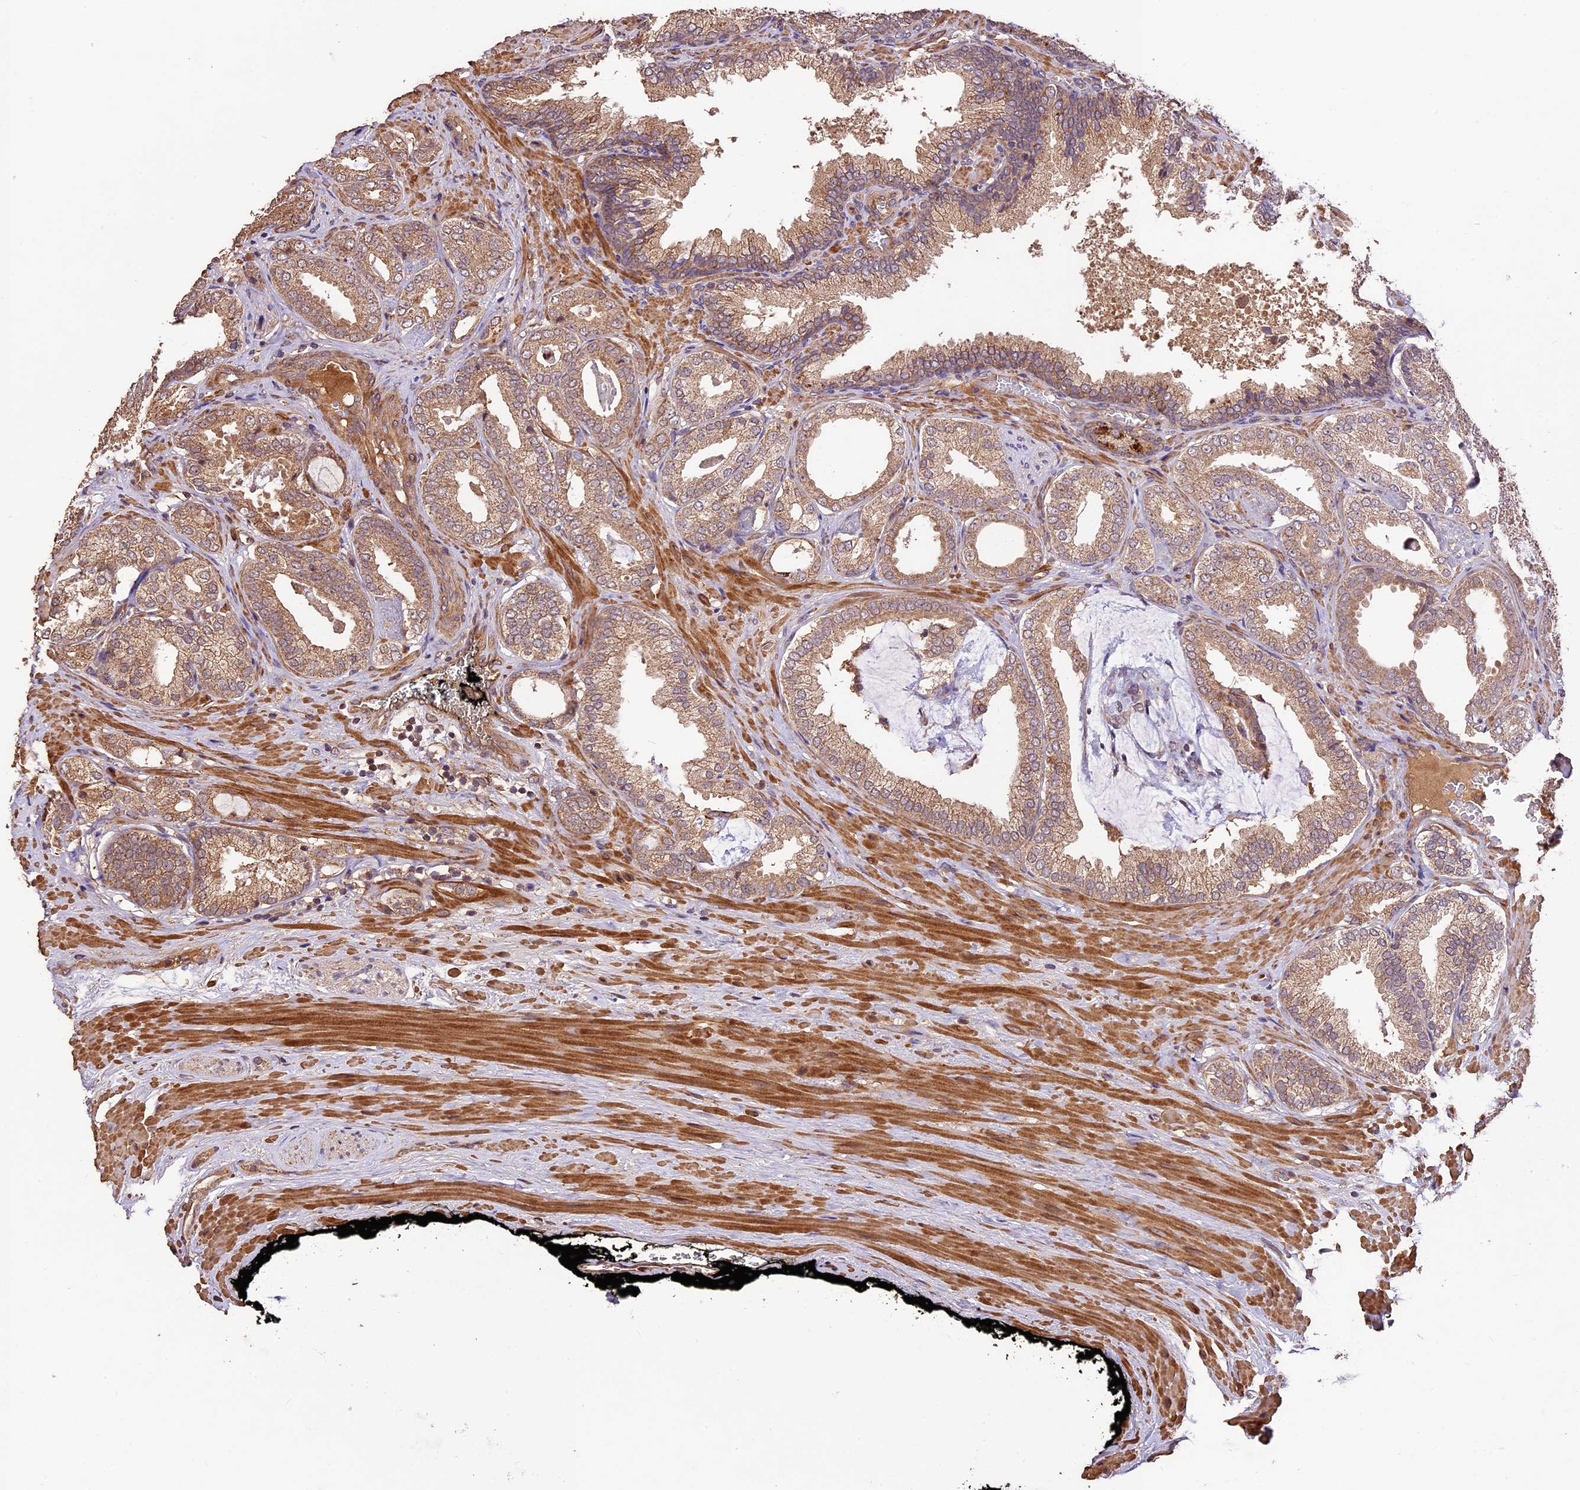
{"staining": {"intensity": "moderate", "quantity": ">75%", "location": "cytoplasmic/membranous"}, "tissue": "prostate cancer", "cell_type": "Tumor cells", "image_type": "cancer", "snomed": [{"axis": "morphology", "description": "Adenocarcinoma, Low grade"}, {"axis": "topography", "description": "Prostate"}], "caption": "Moderate cytoplasmic/membranous staining is seen in approximately >75% of tumor cells in adenocarcinoma (low-grade) (prostate).", "gene": "CRLF1", "patient": {"sex": "male", "age": 71}}